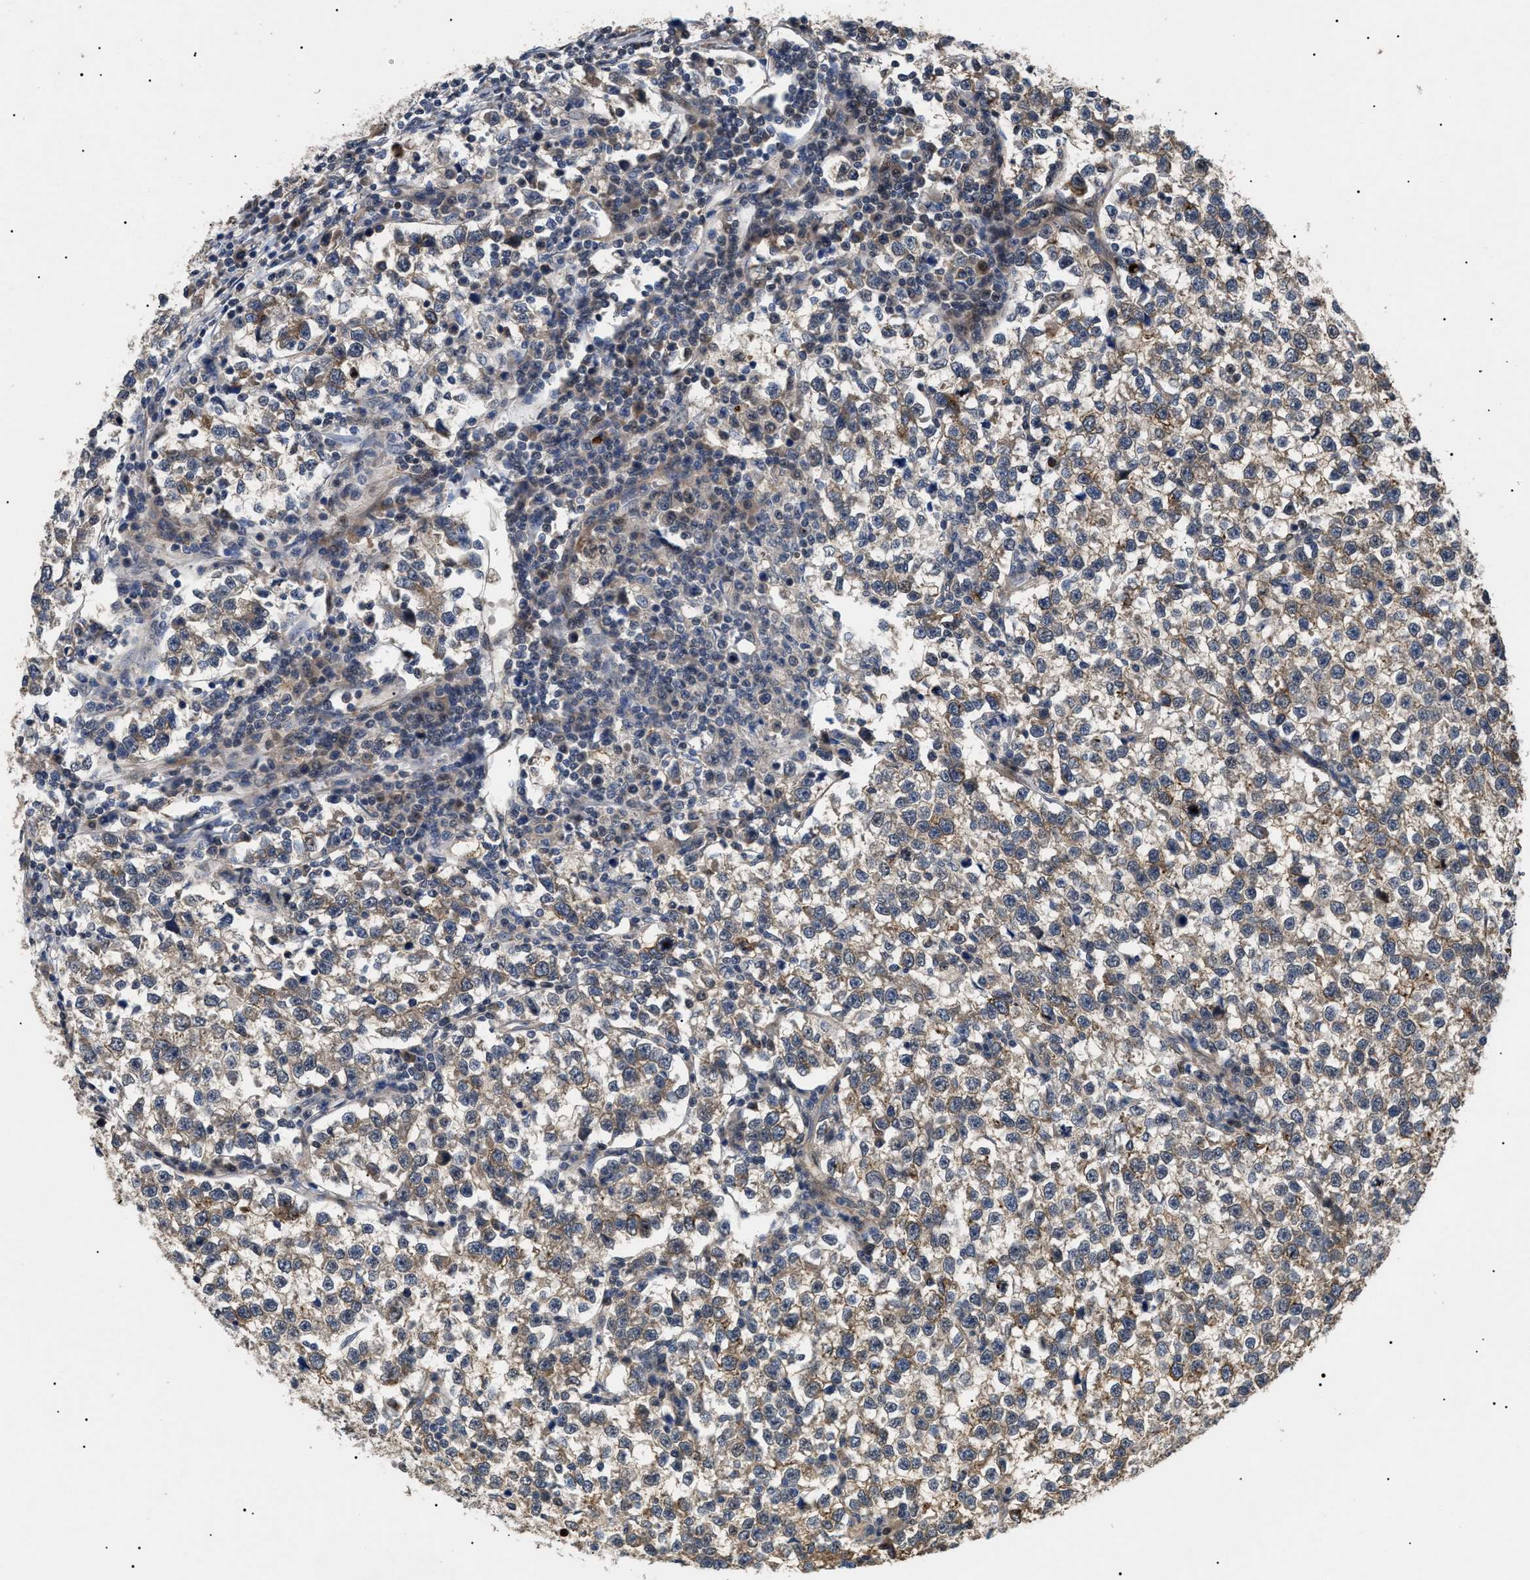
{"staining": {"intensity": "weak", "quantity": ">75%", "location": "cytoplasmic/membranous"}, "tissue": "testis cancer", "cell_type": "Tumor cells", "image_type": "cancer", "snomed": [{"axis": "morphology", "description": "Normal tissue, NOS"}, {"axis": "morphology", "description": "Seminoma, NOS"}, {"axis": "topography", "description": "Testis"}], "caption": "Brown immunohistochemical staining in human seminoma (testis) shows weak cytoplasmic/membranous expression in approximately >75% of tumor cells. (DAB = brown stain, brightfield microscopy at high magnification).", "gene": "CRCP", "patient": {"sex": "male", "age": 43}}